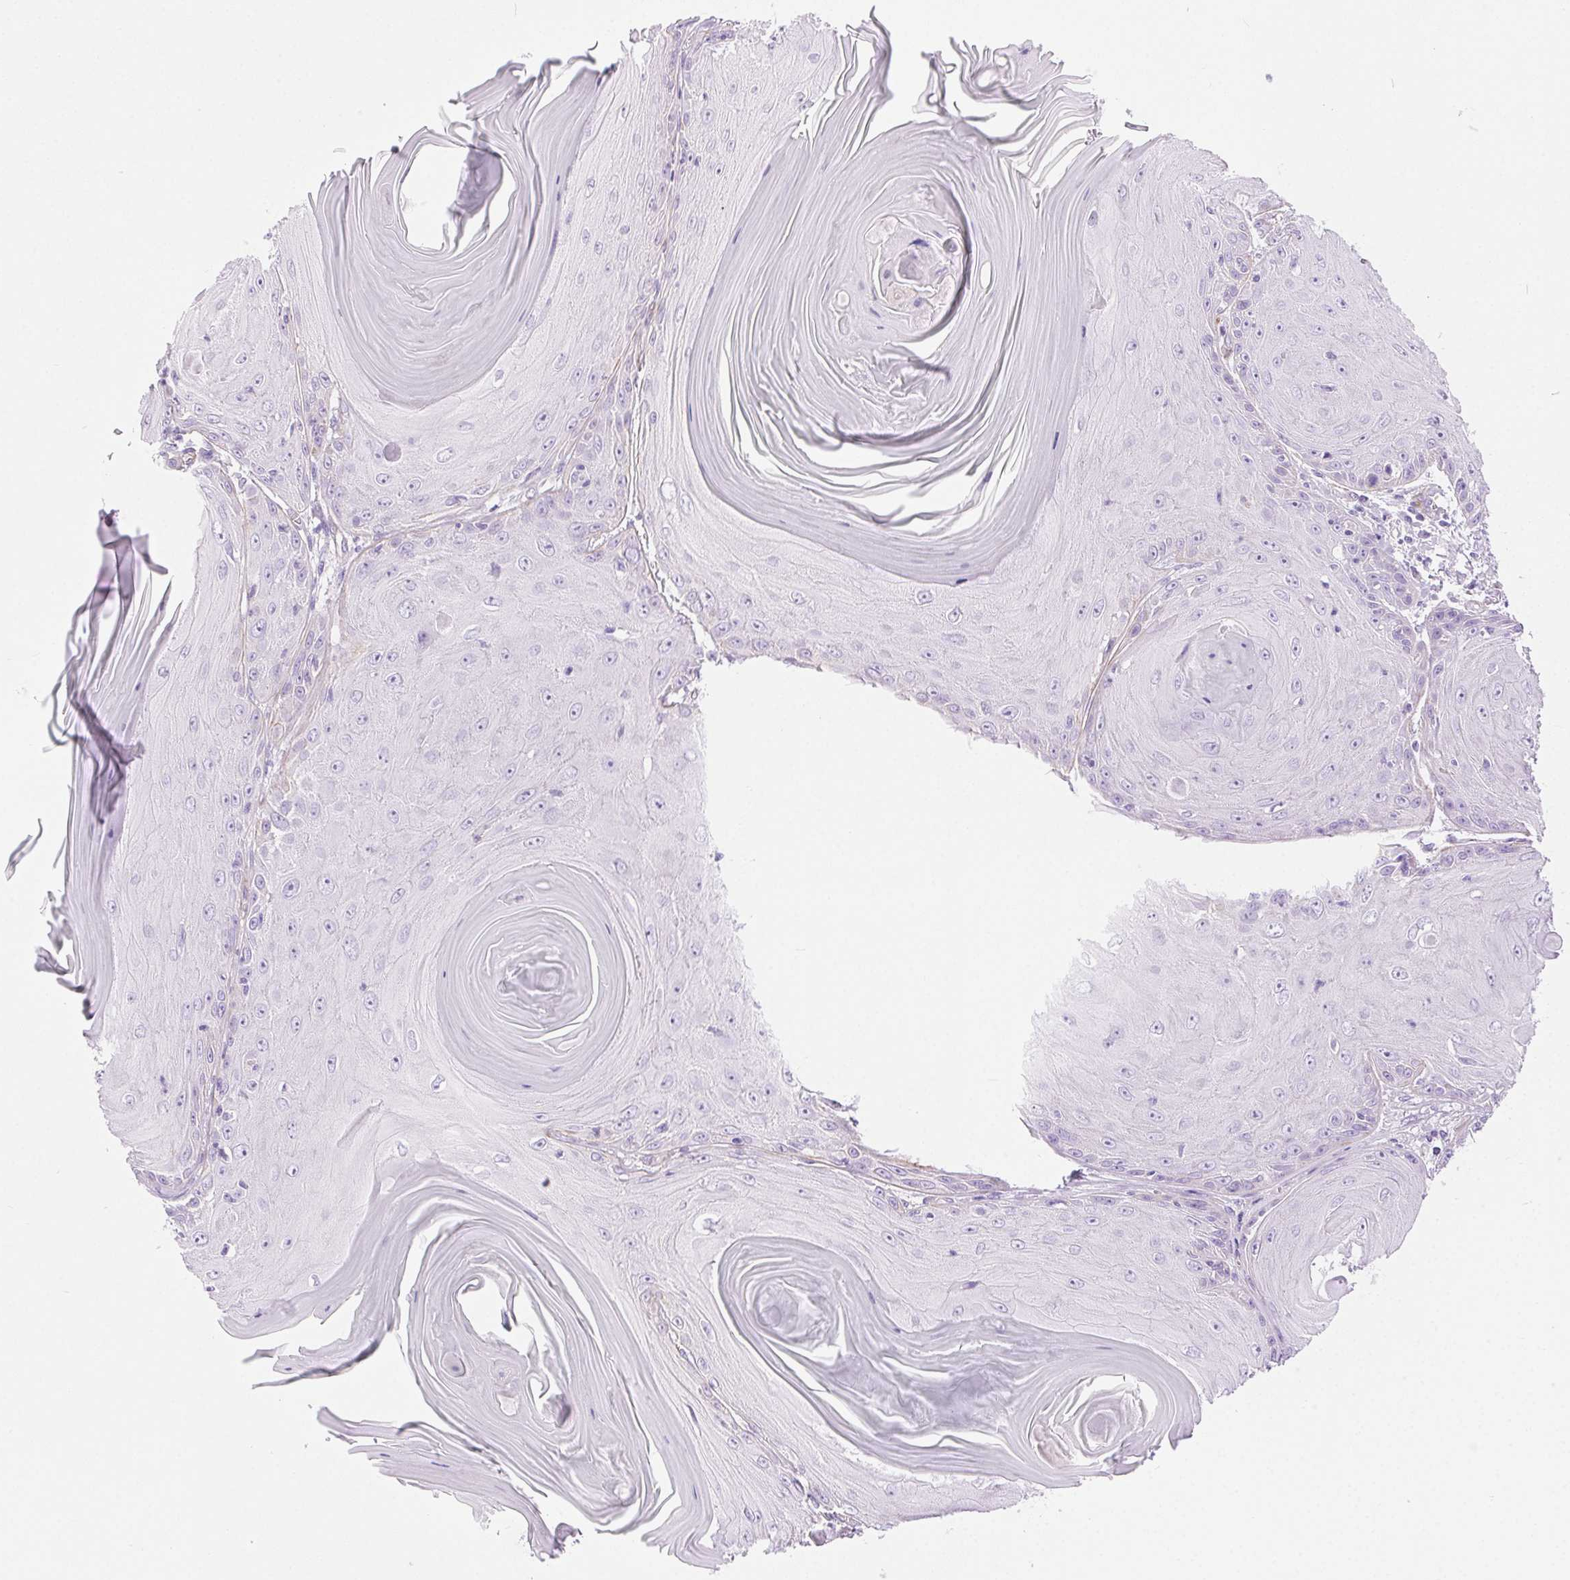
{"staining": {"intensity": "negative", "quantity": "none", "location": "none"}, "tissue": "skin cancer", "cell_type": "Tumor cells", "image_type": "cancer", "snomed": [{"axis": "morphology", "description": "Squamous cell carcinoma, NOS"}, {"axis": "topography", "description": "Skin"}, {"axis": "topography", "description": "Vulva"}], "caption": "The photomicrograph reveals no staining of tumor cells in skin cancer.", "gene": "SHCBP1L", "patient": {"sex": "female", "age": 85}}